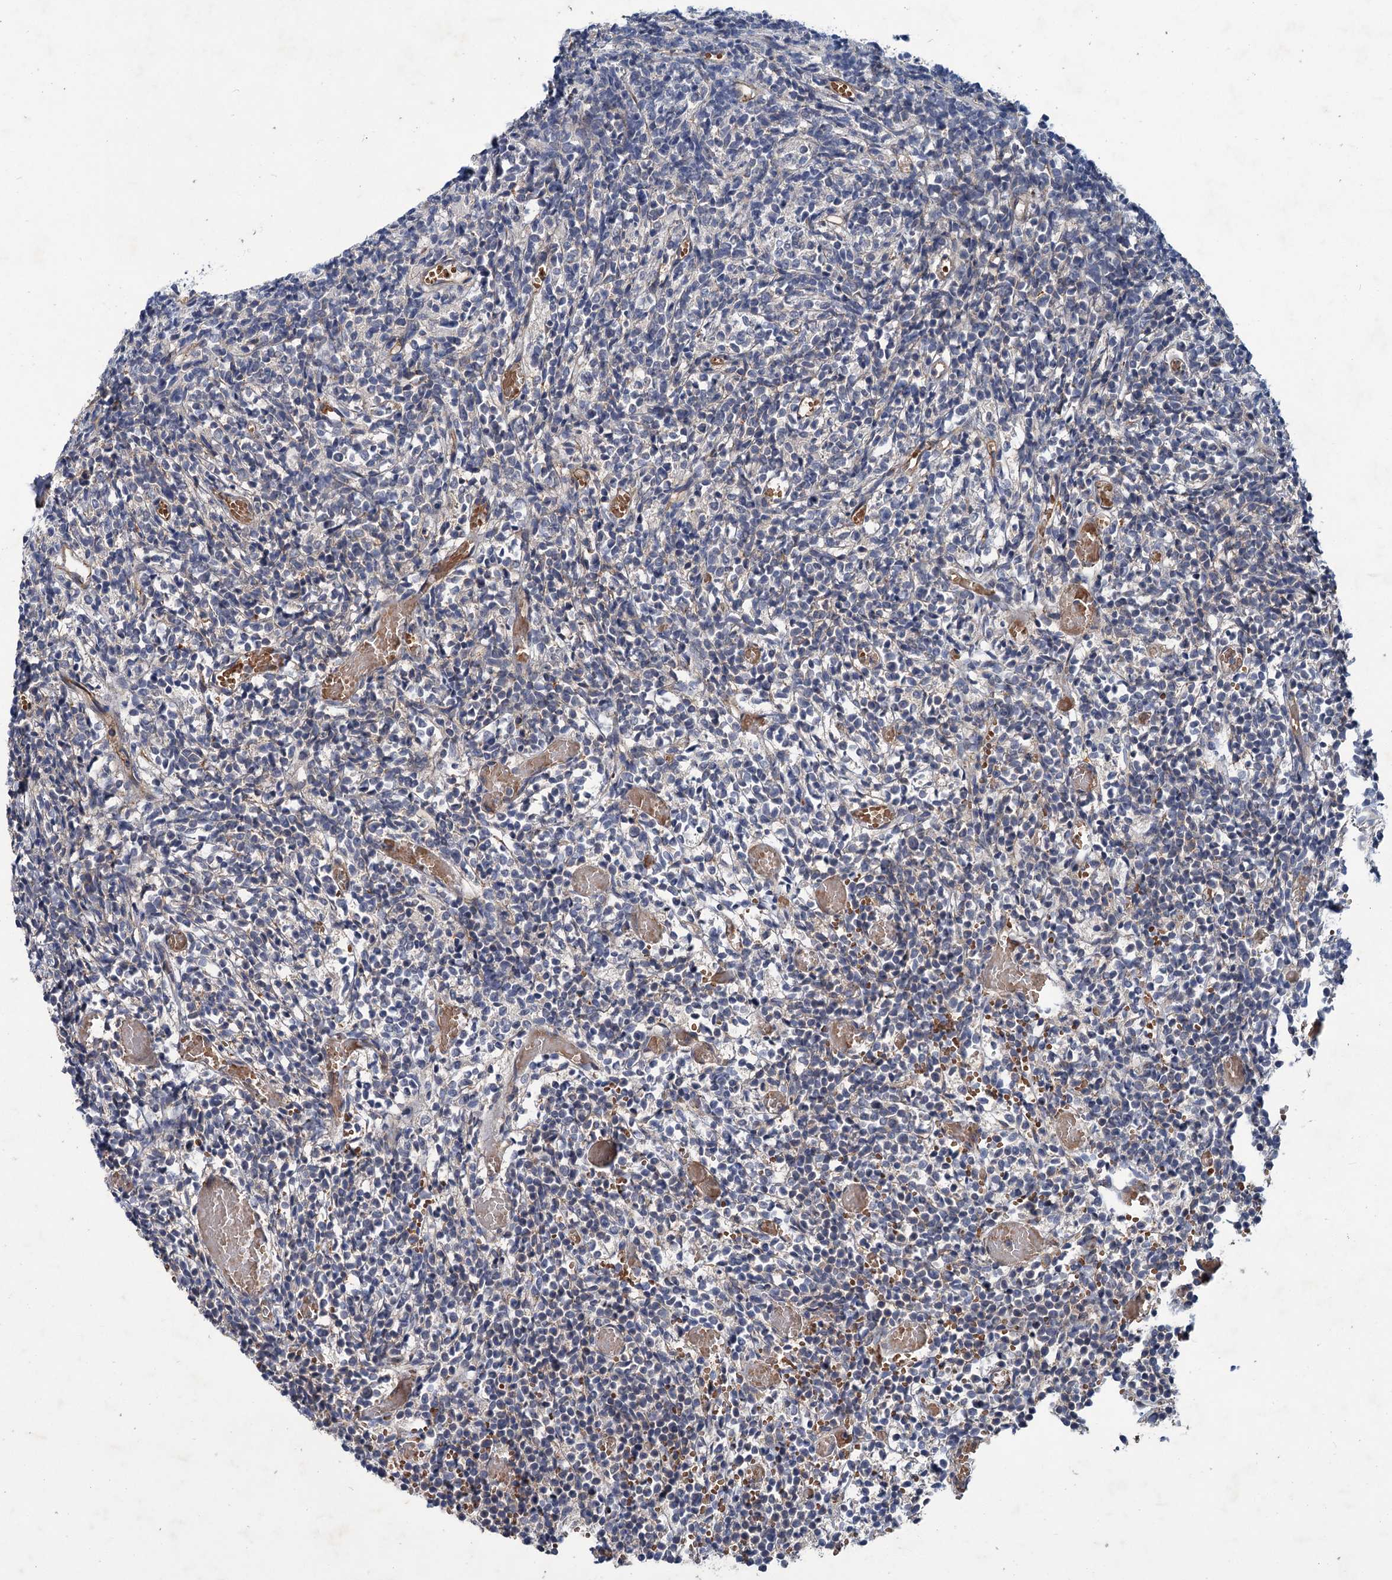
{"staining": {"intensity": "negative", "quantity": "none", "location": "none"}, "tissue": "glioma", "cell_type": "Tumor cells", "image_type": "cancer", "snomed": [{"axis": "morphology", "description": "Glioma, malignant, Low grade"}, {"axis": "topography", "description": "Brain"}], "caption": "Tumor cells are negative for protein expression in human malignant low-grade glioma.", "gene": "PKN2", "patient": {"sex": "female", "age": 1}}